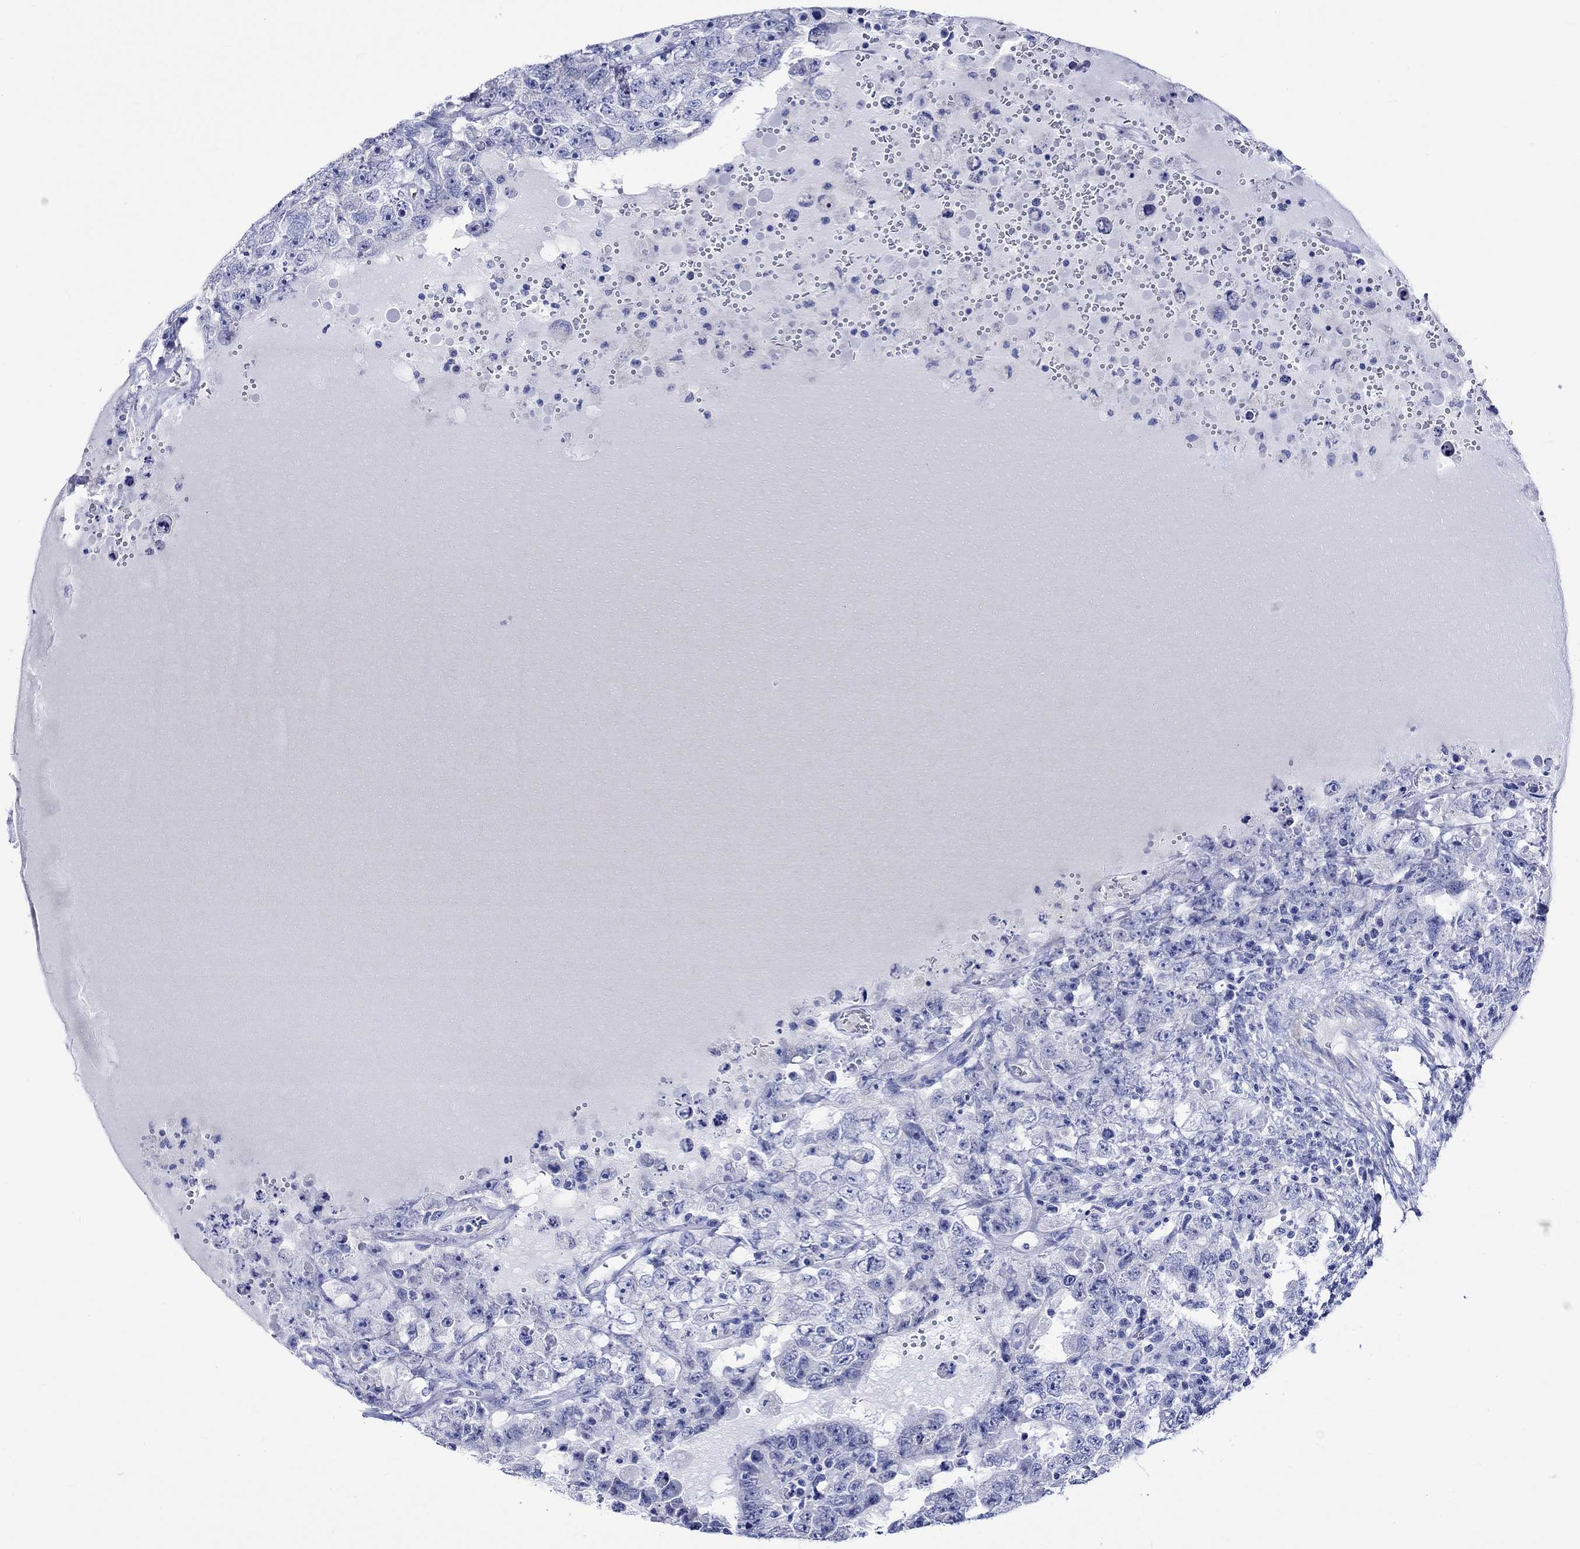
{"staining": {"intensity": "negative", "quantity": "none", "location": "none"}, "tissue": "testis cancer", "cell_type": "Tumor cells", "image_type": "cancer", "snomed": [{"axis": "morphology", "description": "Carcinoma, Embryonal, NOS"}, {"axis": "topography", "description": "Testis"}], "caption": "Protein analysis of testis embryonal carcinoma shows no significant positivity in tumor cells.", "gene": "HARBI1", "patient": {"sex": "male", "age": 26}}